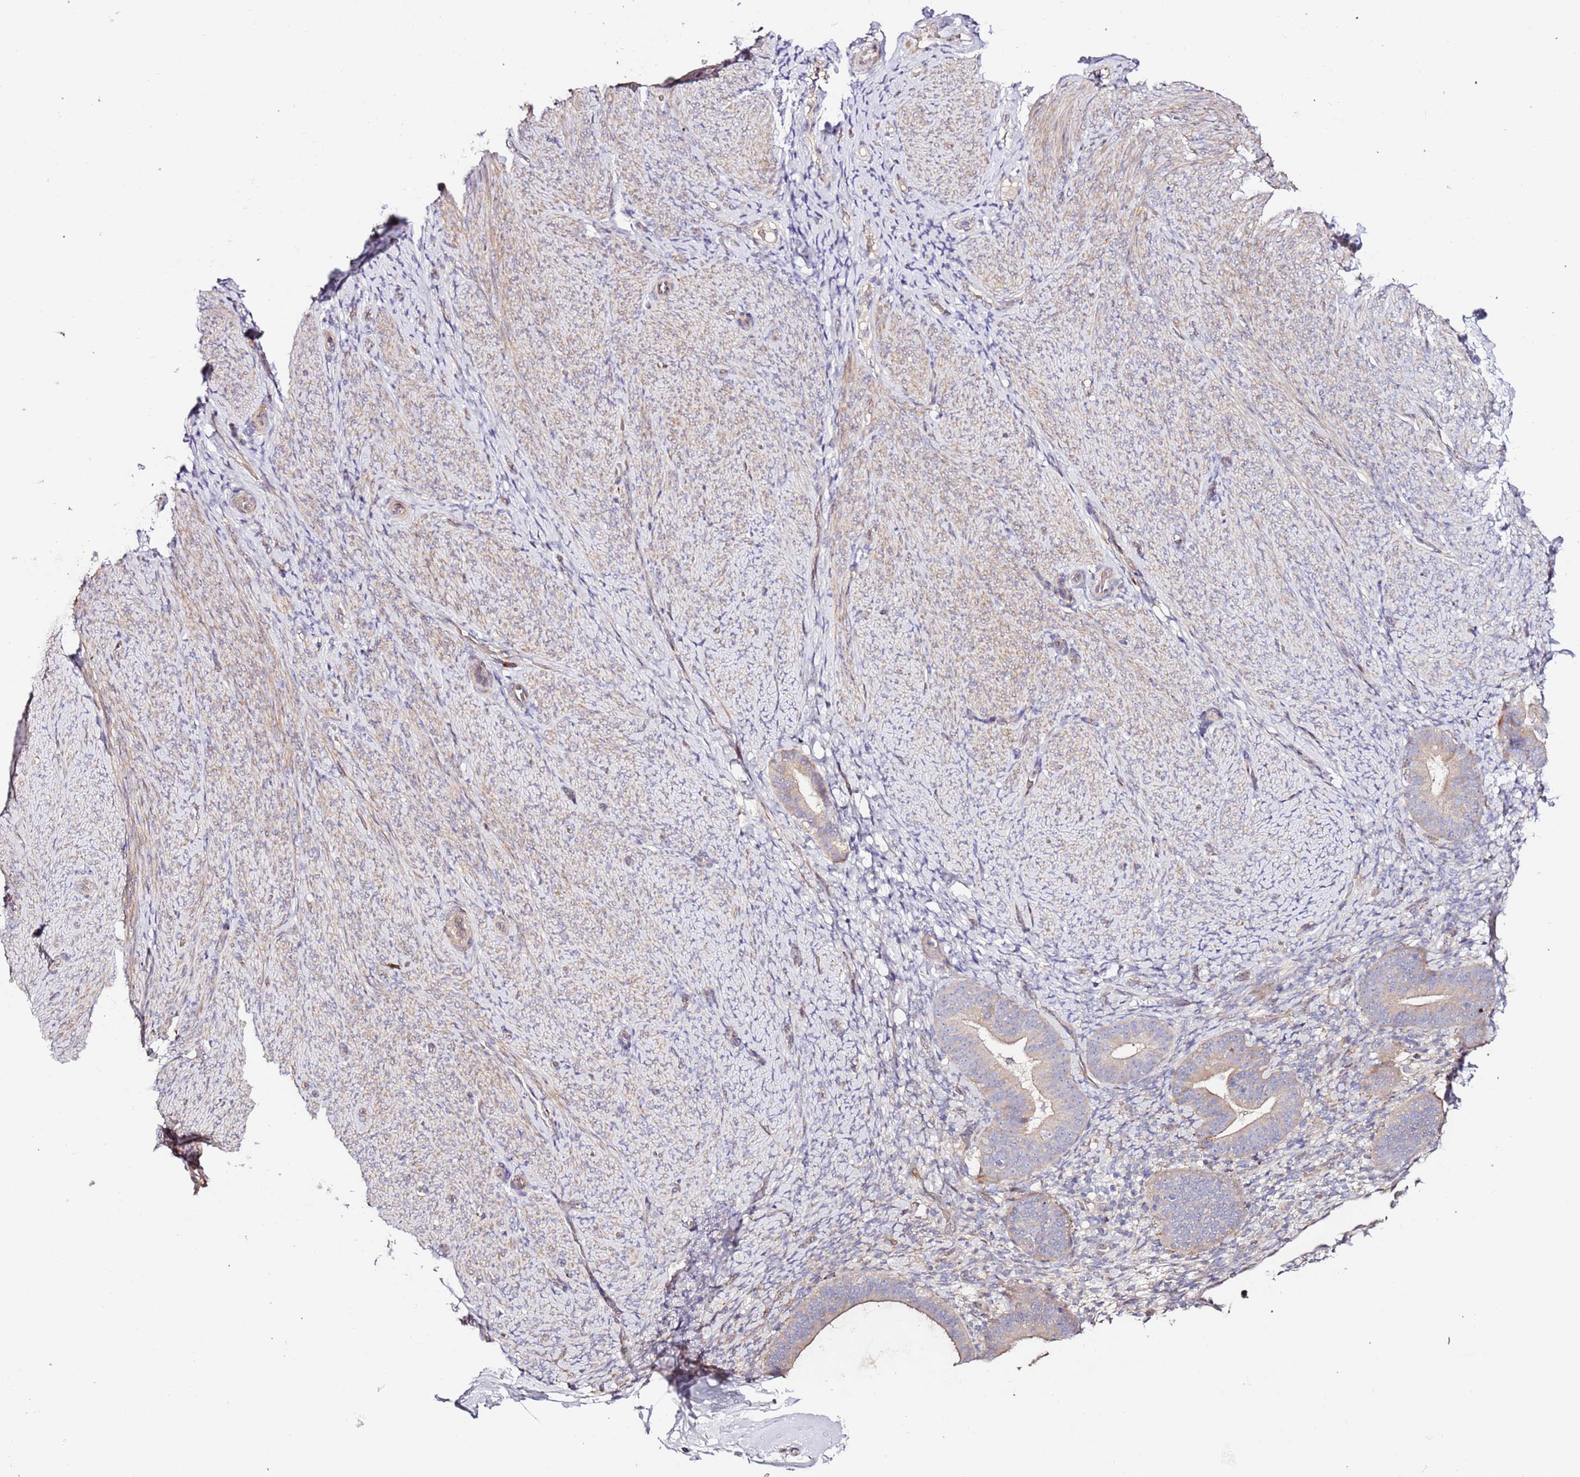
{"staining": {"intensity": "weak", "quantity": "25%-75%", "location": "cytoplasmic/membranous"}, "tissue": "endometrium", "cell_type": "Cells in endometrial stroma", "image_type": "normal", "snomed": [{"axis": "morphology", "description": "Normal tissue, NOS"}, {"axis": "topography", "description": "Endometrium"}], "caption": "Cells in endometrial stroma display low levels of weak cytoplasmic/membranous staining in approximately 25%-75% of cells in unremarkable human endometrium. (IHC, brightfield microscopy, high magnification).", "gene": "HSD17B7", "patient": {"sex": "female", "age": 65}}